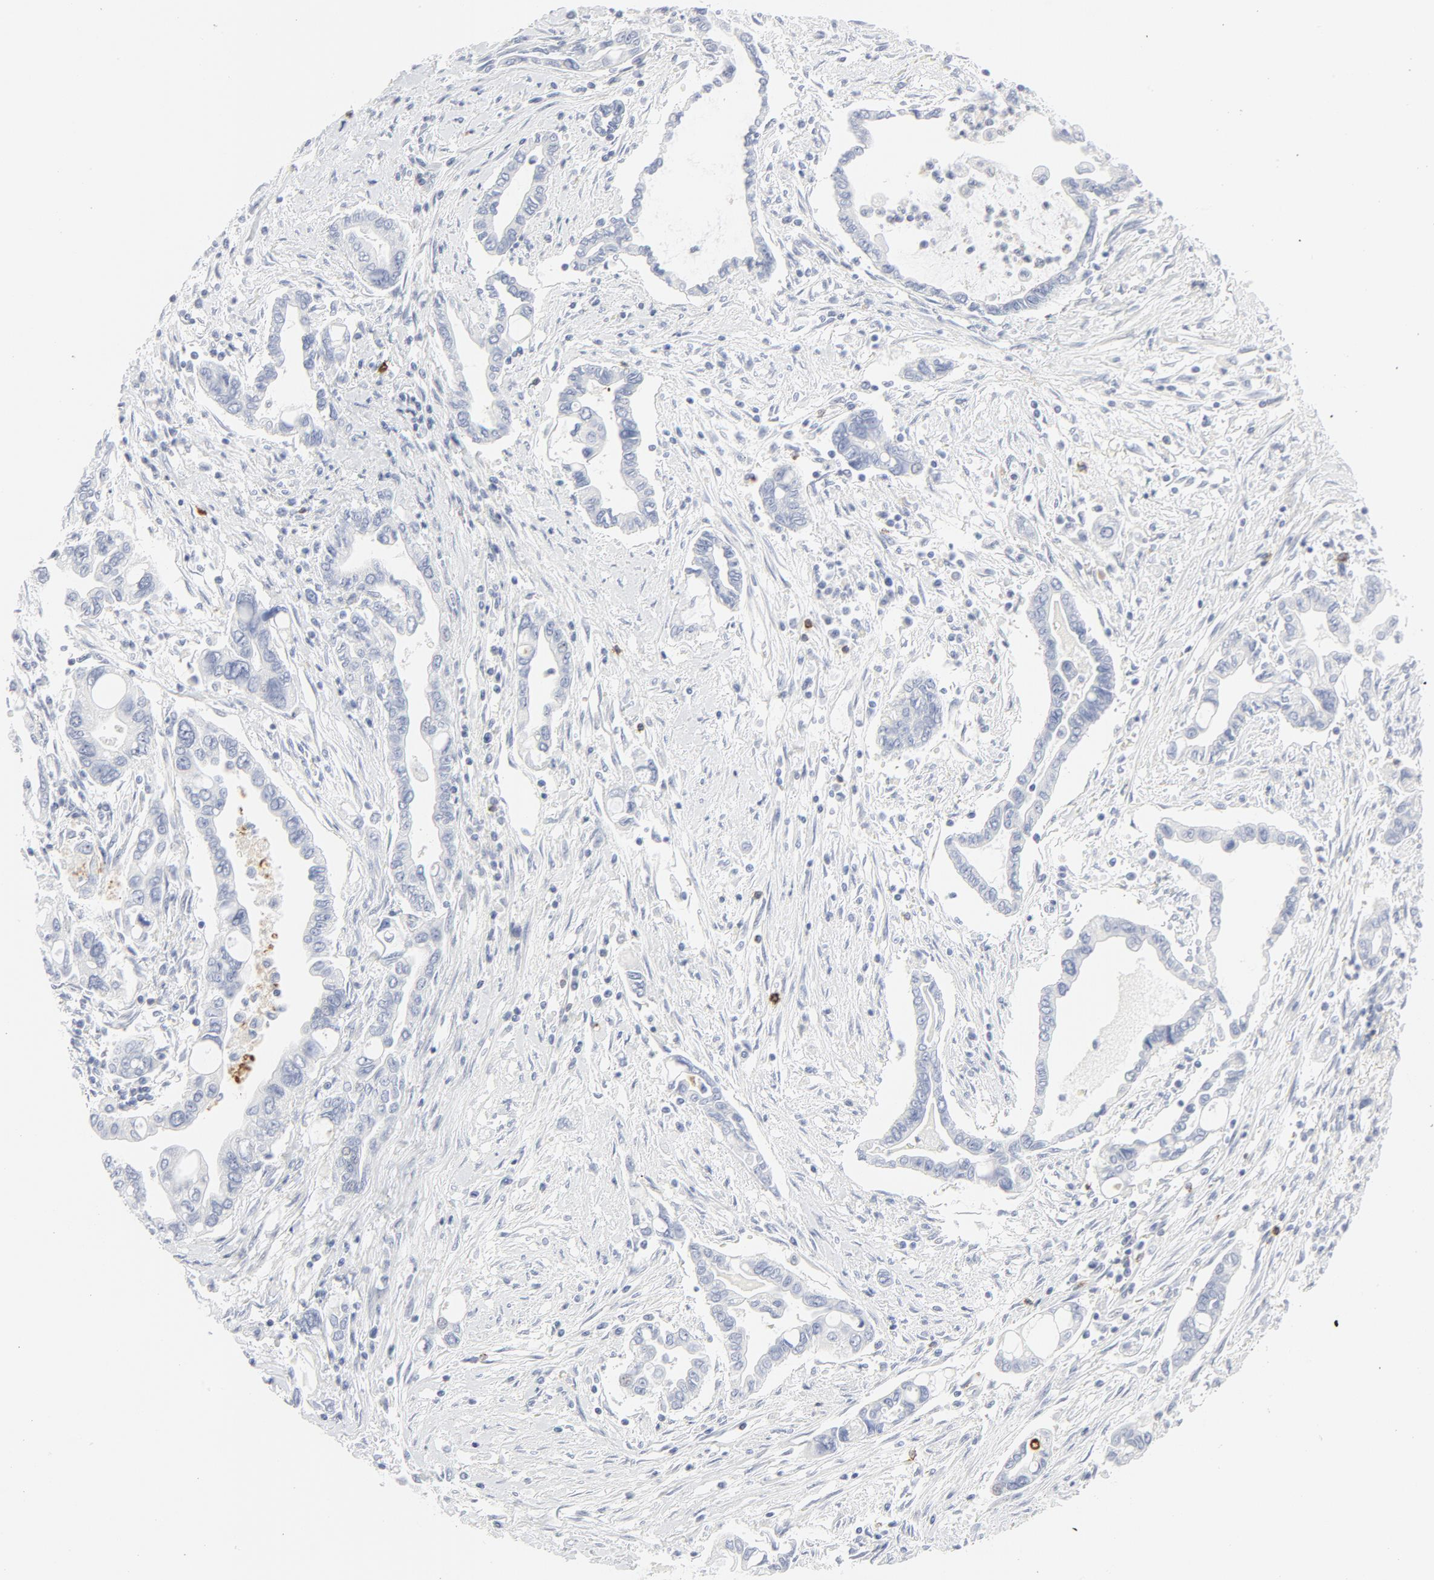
{"staining": {"intensity": "negative", "quantity": "none", "location": "none"}, "tissue": "pancreatic cancer", "cell_type": "Tumor cells", "image_type": "cancer", "snomed": [{"axis": "morphology", "description": "Adenocarcinoma, NOS"}, {"axis": "topography", "description": "Pancreas"}], "caption": "IHC photomicrograph of human pancreatic cancer (adenocarcinoma) stained for a protein (brown), which exhibits no expression in tumor cells. (DAB (3,3'-diaminobenzidine) immunohistochemistry visualized using brightfield microscopy, high magnification).", "gene": "CCR7", "patient": {"sex": "female", "age": 57}}